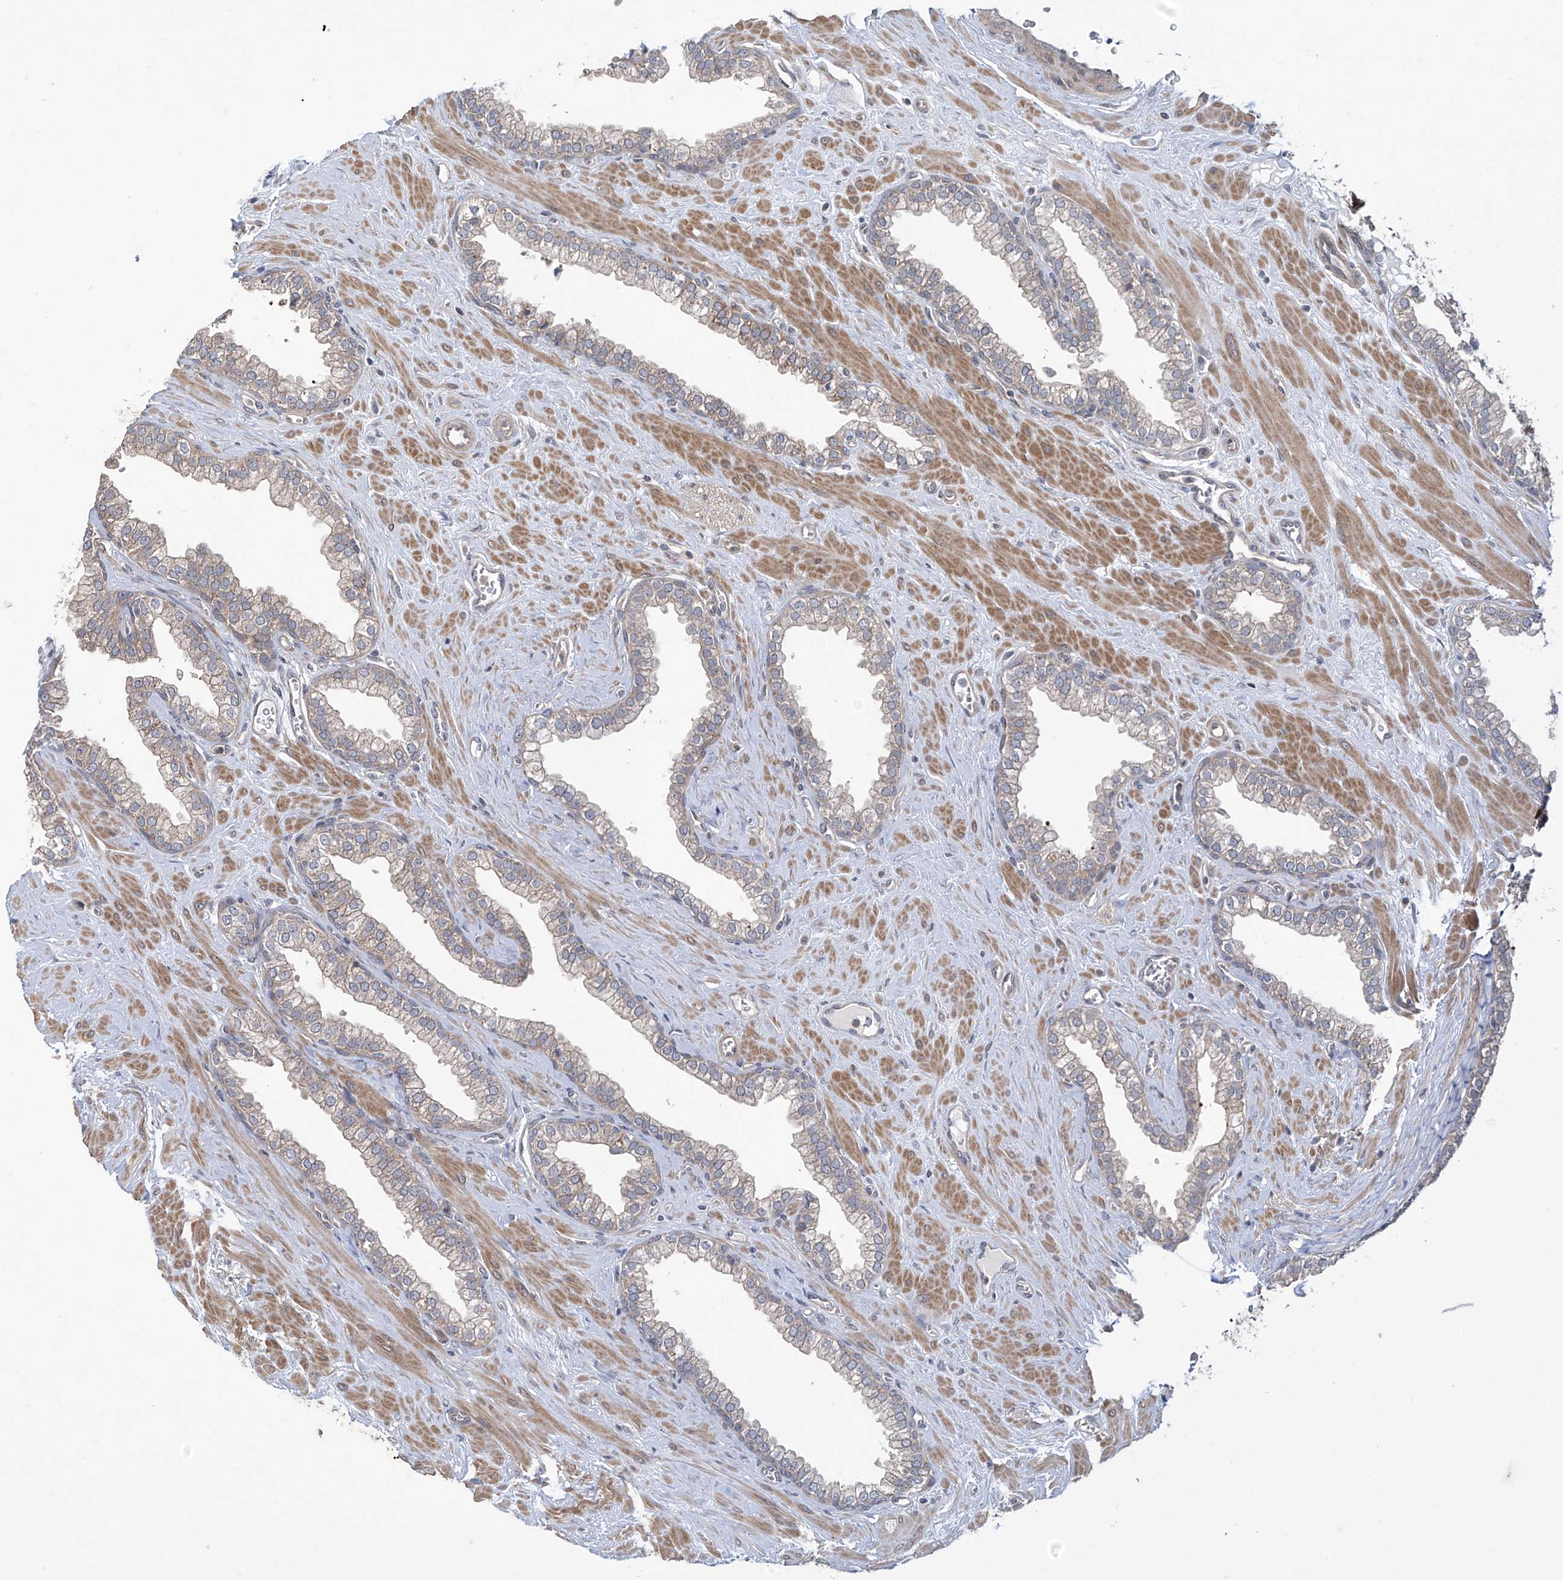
{"staining": {"intensity": "weak", "quantity": "25%-75%", "location": "cytoplasmic/membranous"}, "tissue": "prostate", "cell_type": "Glandular cells", "image_type": "normal", "snomed": [{"axis": "morphology", "description": "Normal tissue, NOS"}, {"axis": "morphology", "description": "Urothelial carcinoma, Low grade"}, {"axis": "topography", "description": "Urinary bladder"}, {"axis": "topography", "description": "Prostate"}], "caption": "Protein staining exhibits weak cytoplasmic/membranous positivity in about 25%-75% of glandular cells in normal prostate.", "gene": "TRIM60", "patient": {"sex": "male", "age": 60}}